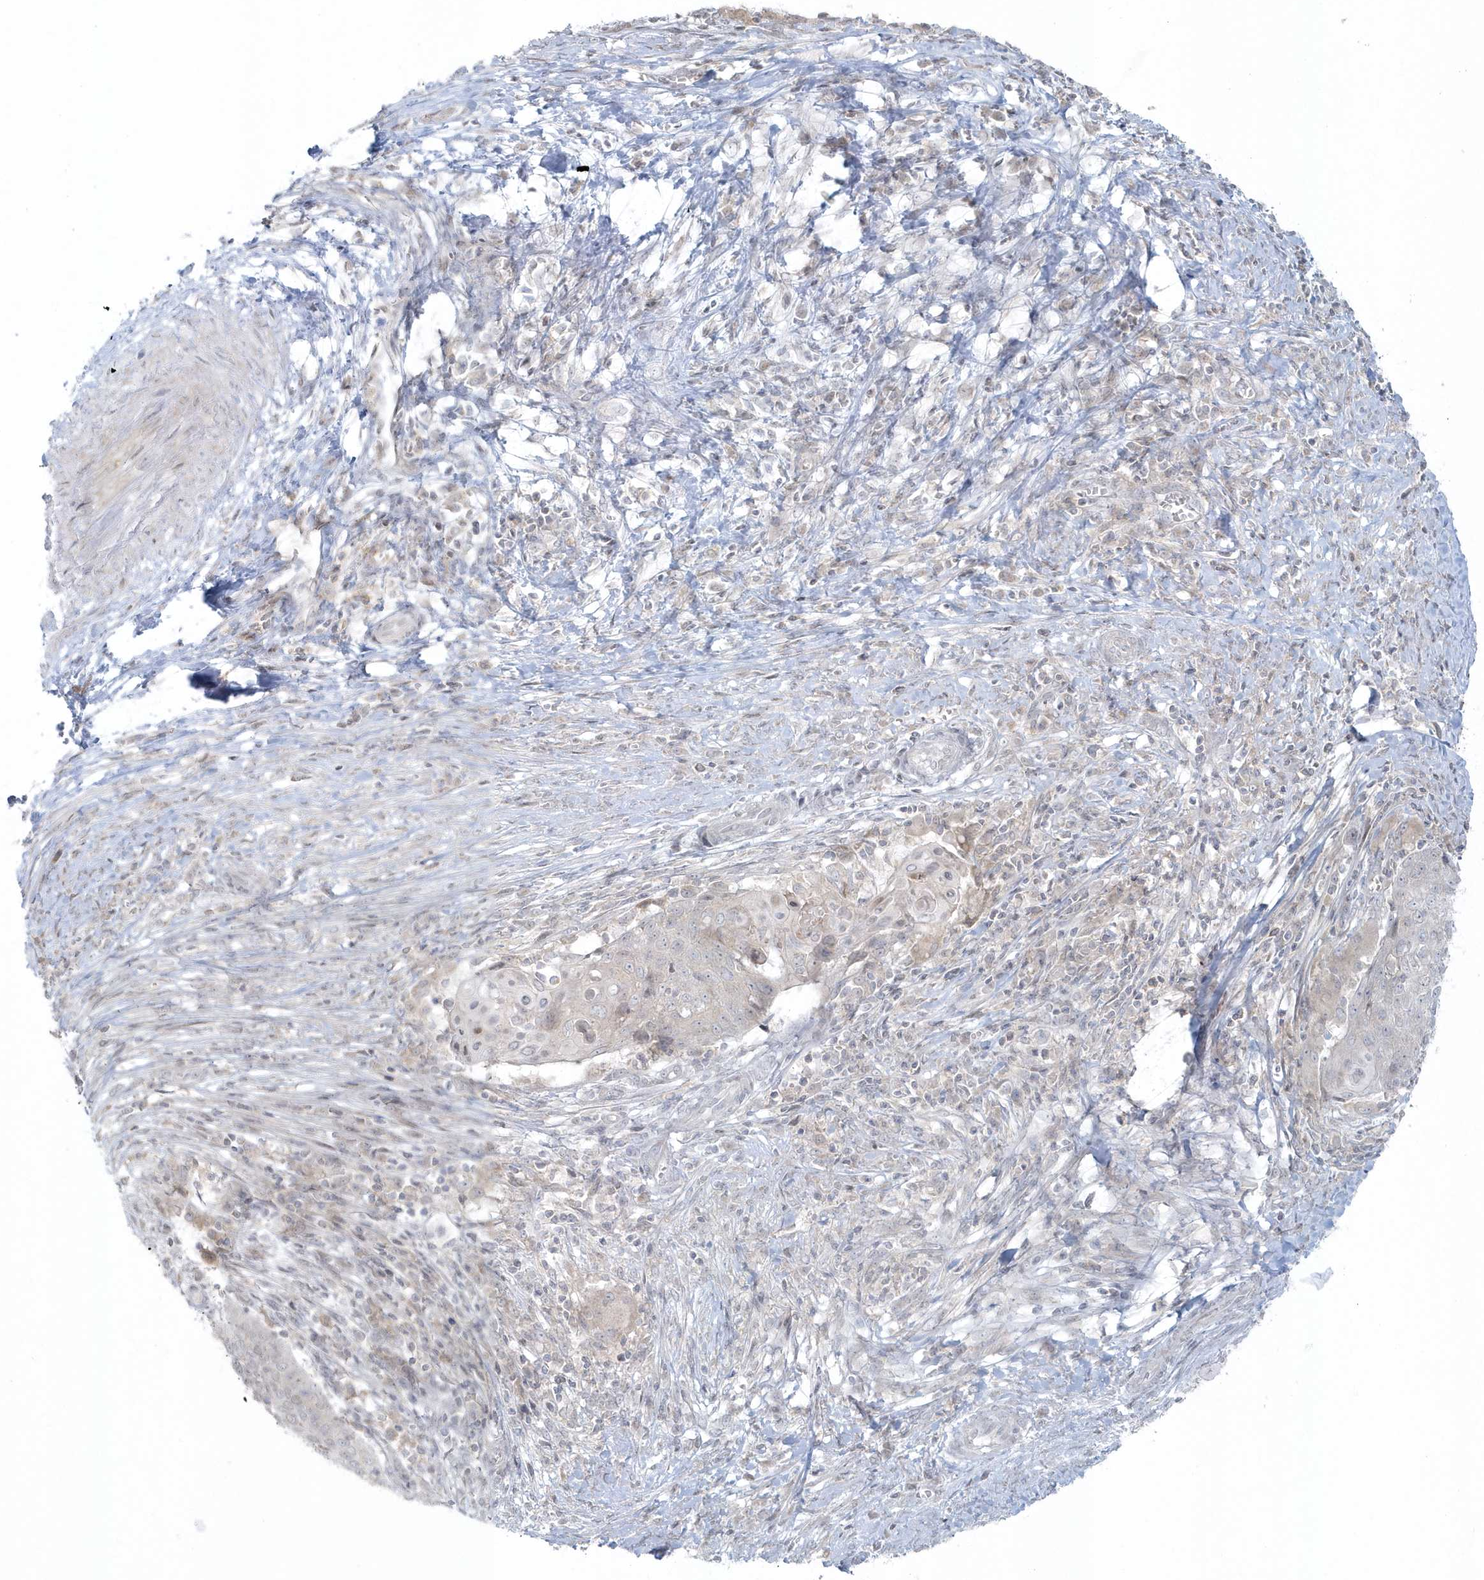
{"staining": {"intensity": "negative", "quantity": "none", "location": "none"}, "tissue": "cervical cancer", "cell_type": "Tumor cells", "image_type": "cancer", "snomed": [{"axis": "morphology", "description": "Squamous cell carcinoma, NOS"}, {"axis": "topography", "description": "Cervix"}], "caption": "IHC micrograph of neoplastic tissue: human cervical cancer (squamous cell carcinoma) stained with DAB demonstrates no significant protein positivity in tumor cells.", "gene": "BLTP3A", "patient": {"sex": "female", "age": 39}}